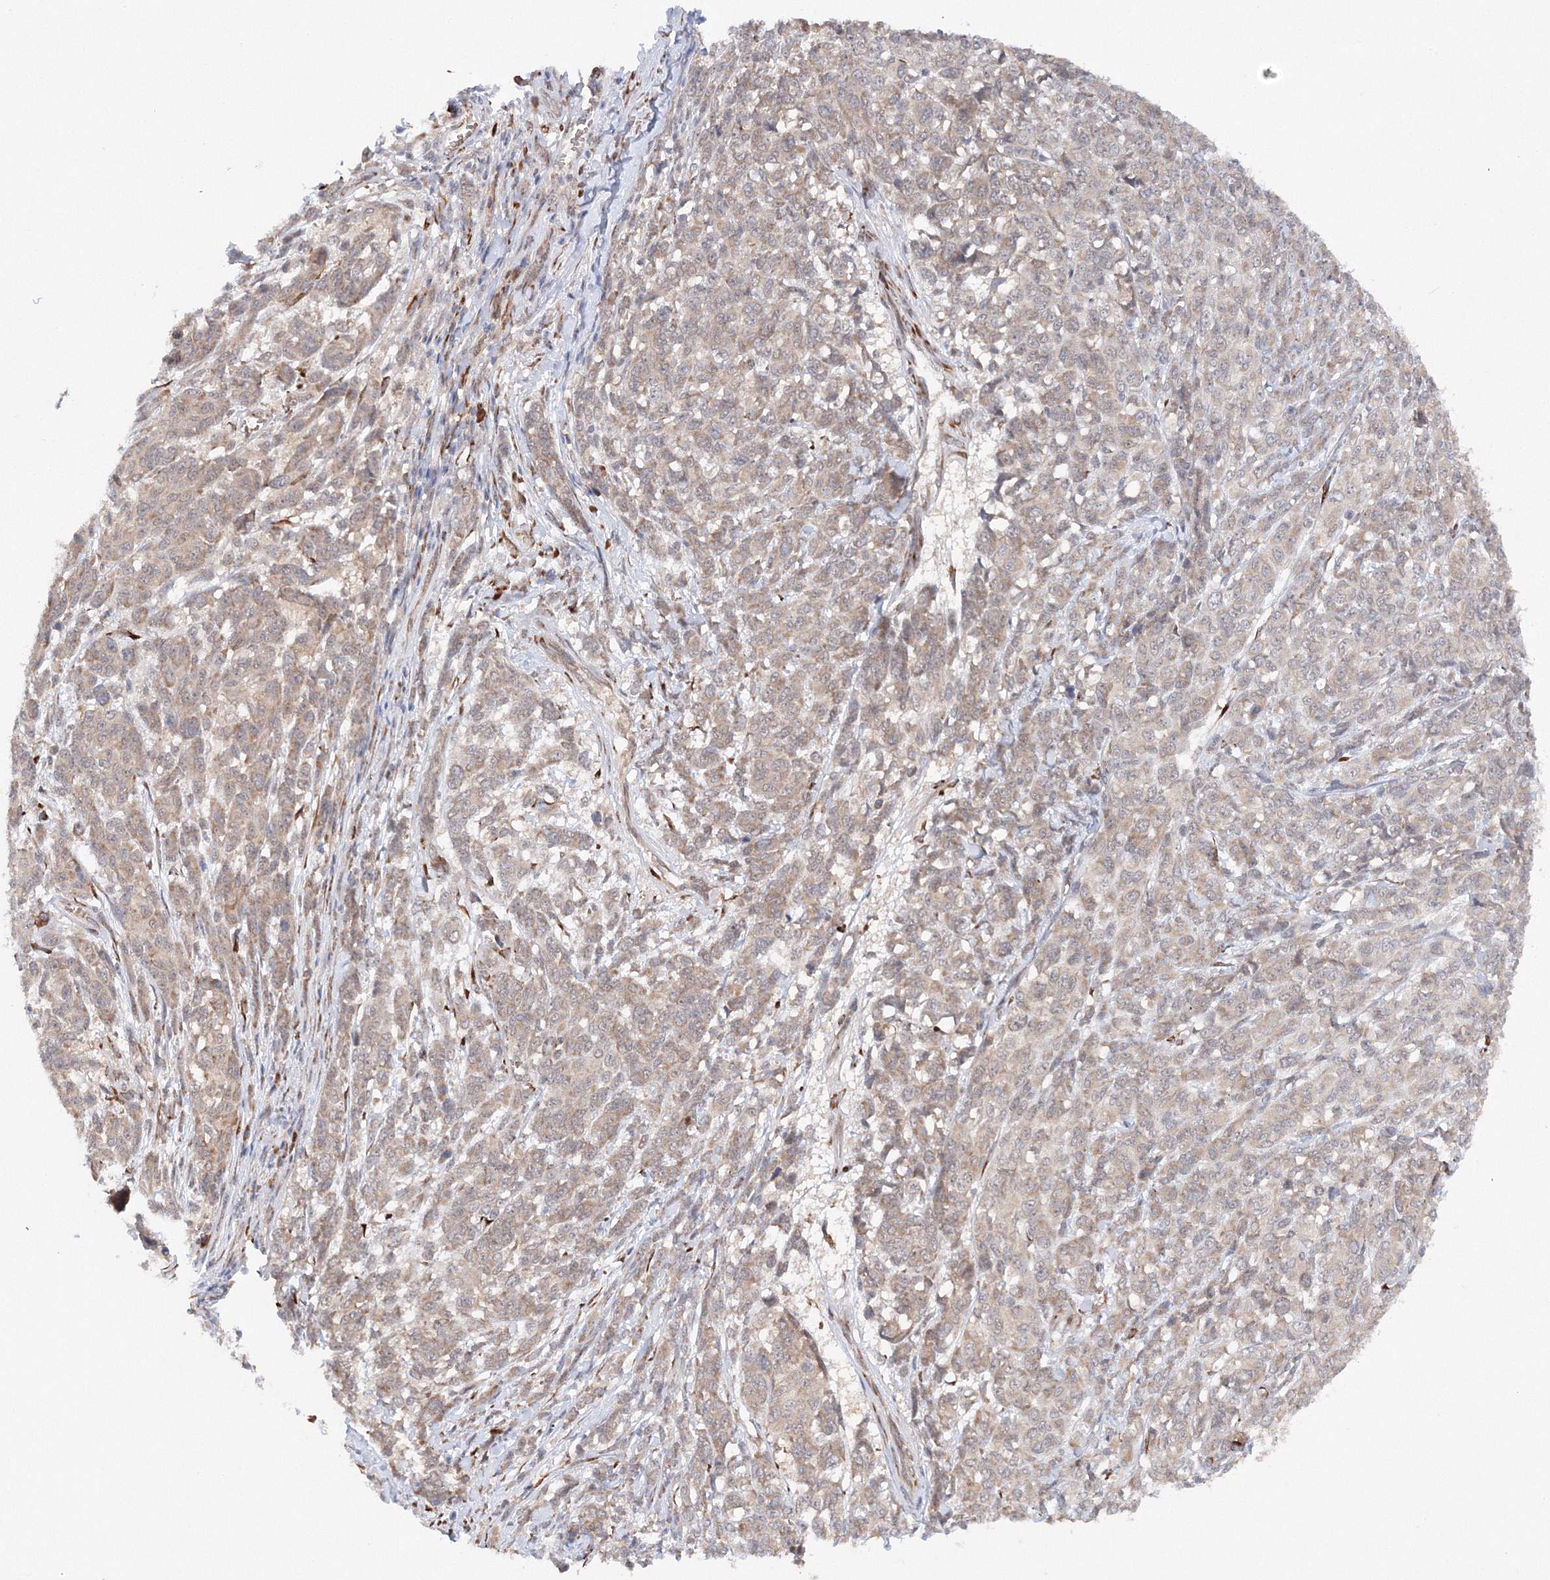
{"staining": {"intensity": "weak", "quantity": "25%-75%", "location": "cytoplasmic/membranous"}, "tissue": "melanoma", "cell_type": "Tumor cells", "image_type": "cancer", "snomed": [{"axis": "morphology", "description": "Malignant melanoma, NOS"}, {"axis": "topography", "description": "Skin"}], "caption": "A brown stain highlights weak cytoplasmic/membranous expression of a protein in human malignant melanoma tumor cells. (Stains: DAB in brown, nuclei in blue, Microscopy: brightfield microscopy at high magnification).", "gene": "DIS3L2", "patient": {"sex": "male", "age": 49}}